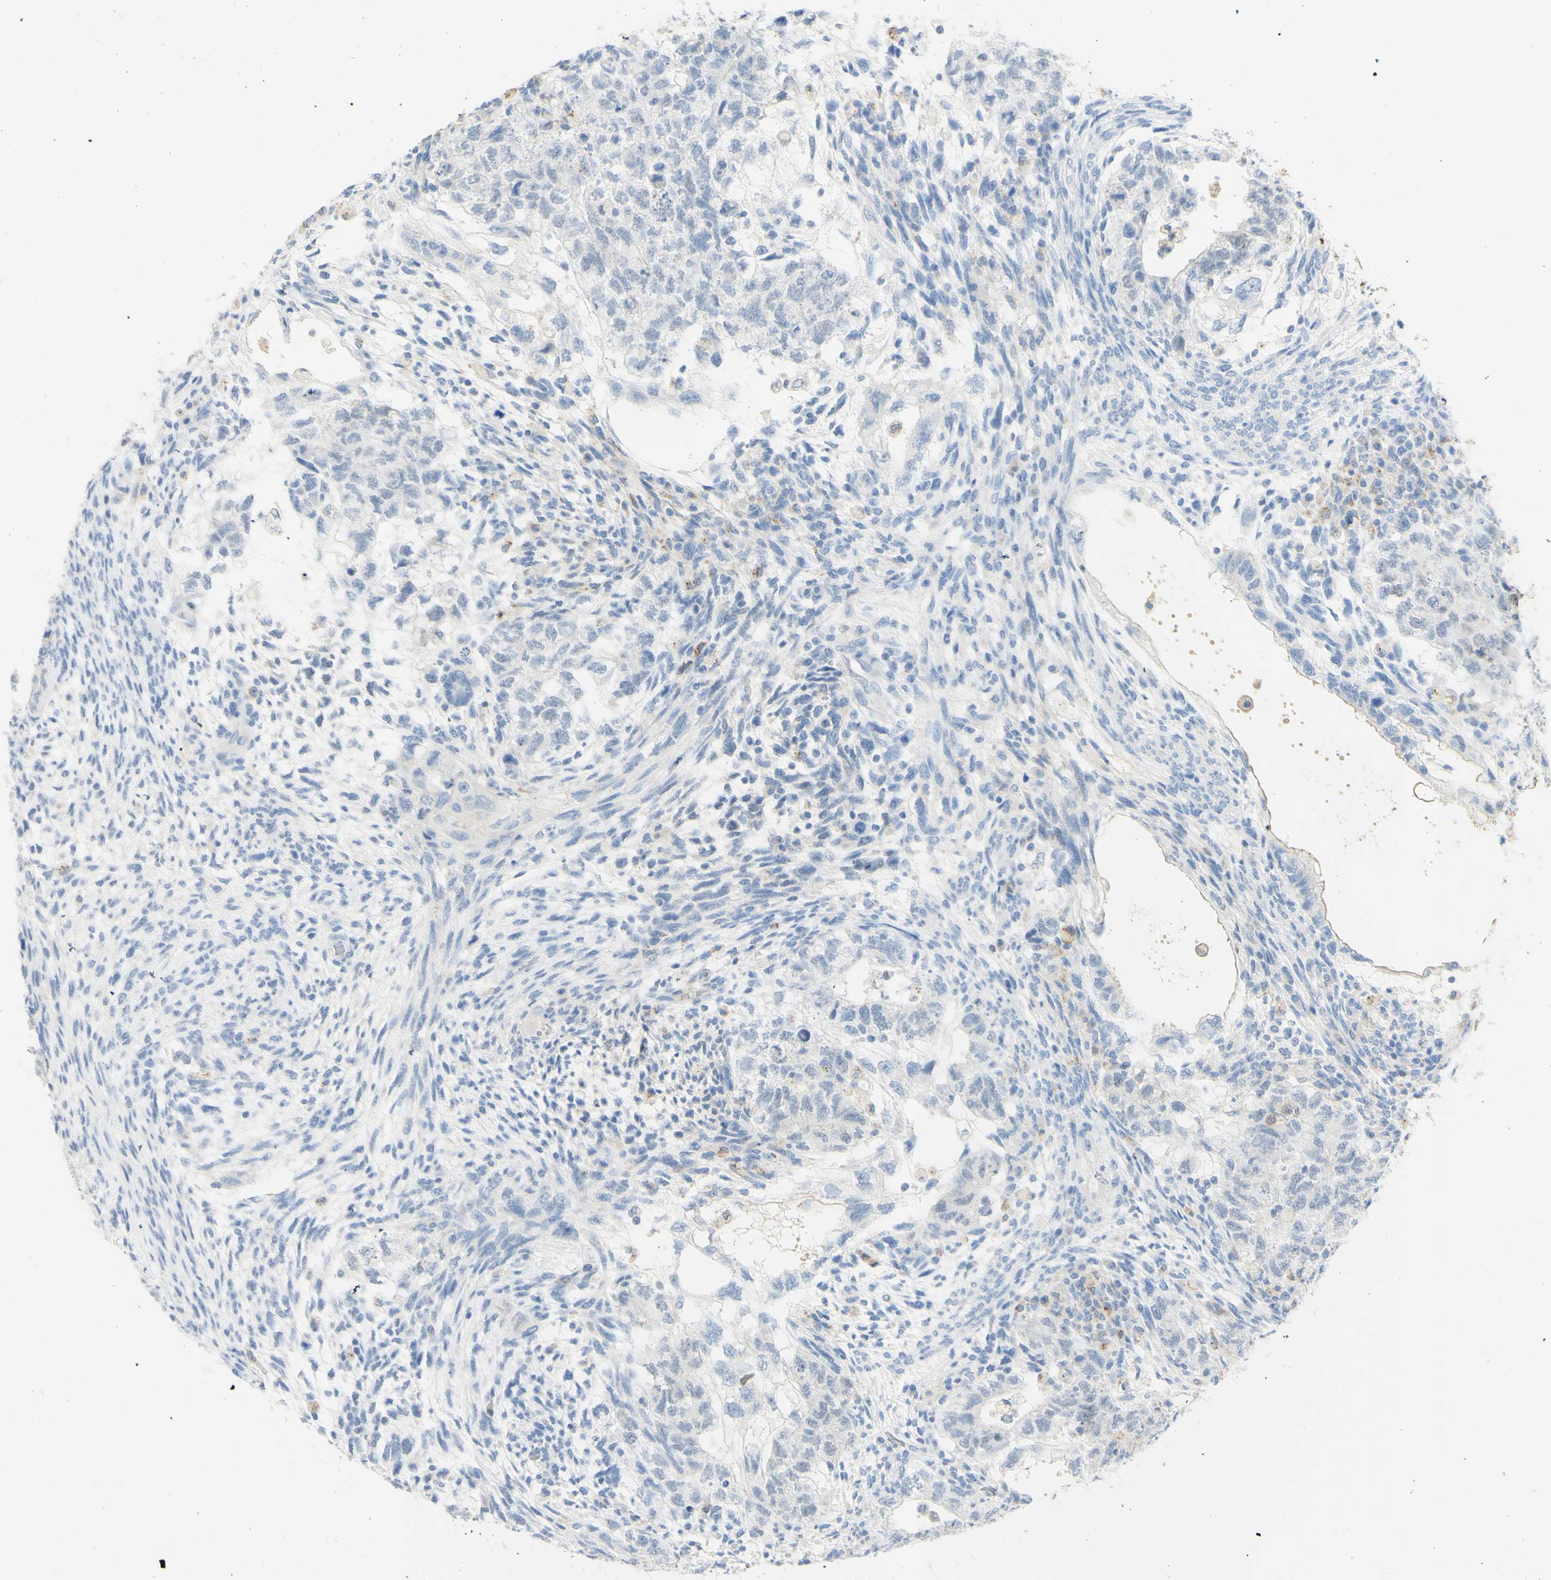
{"staining": {"intensity": "negative", "quantity": "none", "location": "none"}, "tissue": "testis cancer", "cell_type": "Tumor cells", "image_type": "cancer", "snomed": [{"axis": "morphology", "description": "Normal tissue, NOS"}, {"axis": "morphology", "description": "Carcinoma, Embryonal, NOS"}, {"axis": "topography", "description": "Testis"}], "caption": "Immunohistochemistry (IHC) of testis cancer exhibits no expression in tumor cells.", "gene": "TSPAN1", "patient": {"sex": "male", "age": 36}}